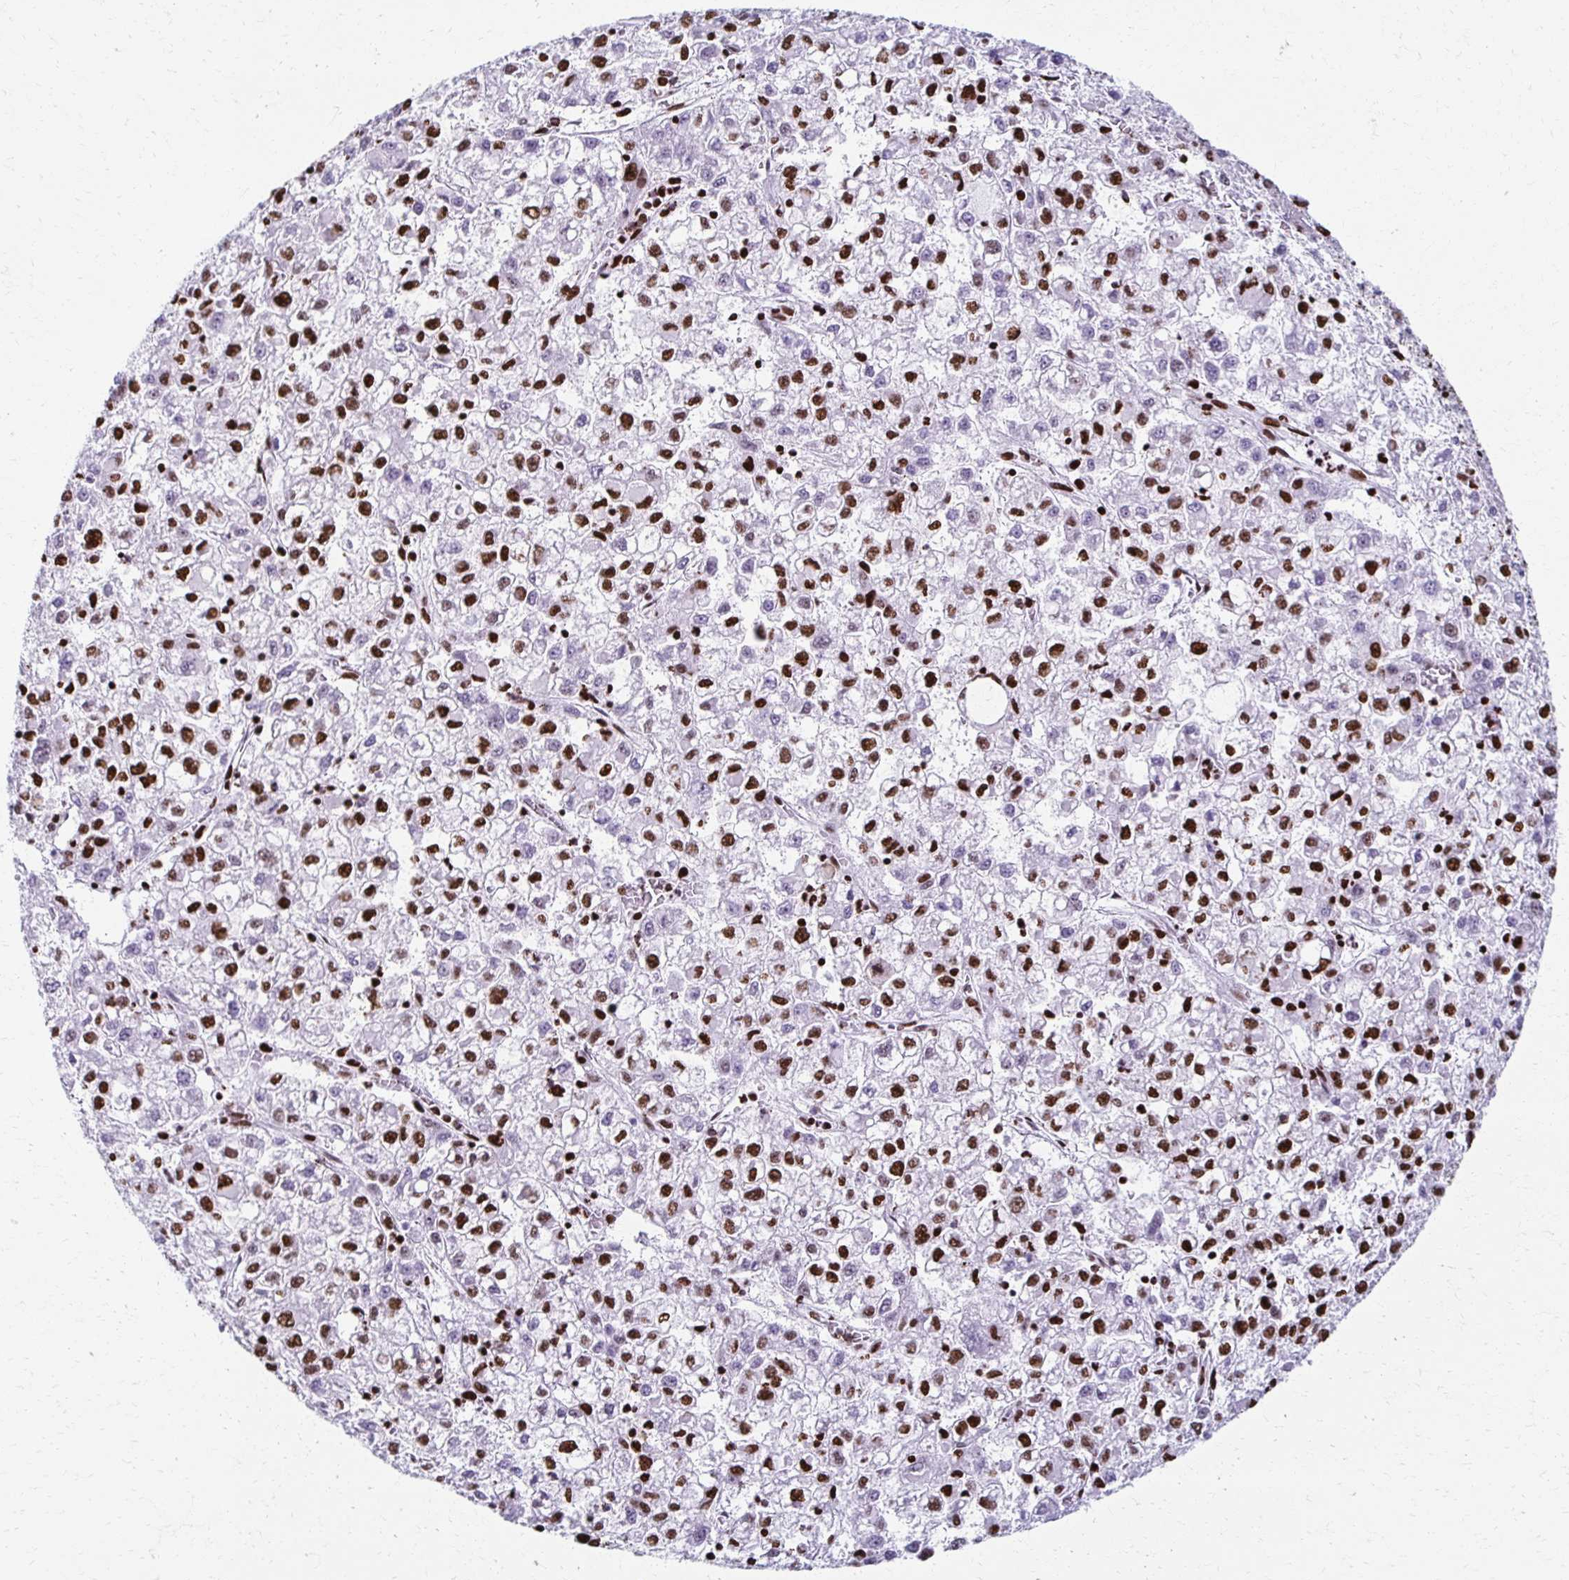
{"staining": {"intensity": "strong", "quantity": "25%-75%", "location": "nuclear"}, "tissue": "liver cancer", "cell_type": "Tumor cells", "image_type": "cancer", "snomed": [{"axis": "morphology", "description": "Carcinoma, Hepatocellular, NOS"}, {"axis": "topography", "description": "Liver"}], "caption": "An immunohistochemistry histopathology image of tumor tissue is shown. Protein staining in brown highlights strong nuclear positivity in liver cancer (hepatocellular carcinoma) within tumor cells.", "gene": "NONO", "patient": {"sex": "male", "age": 40}}